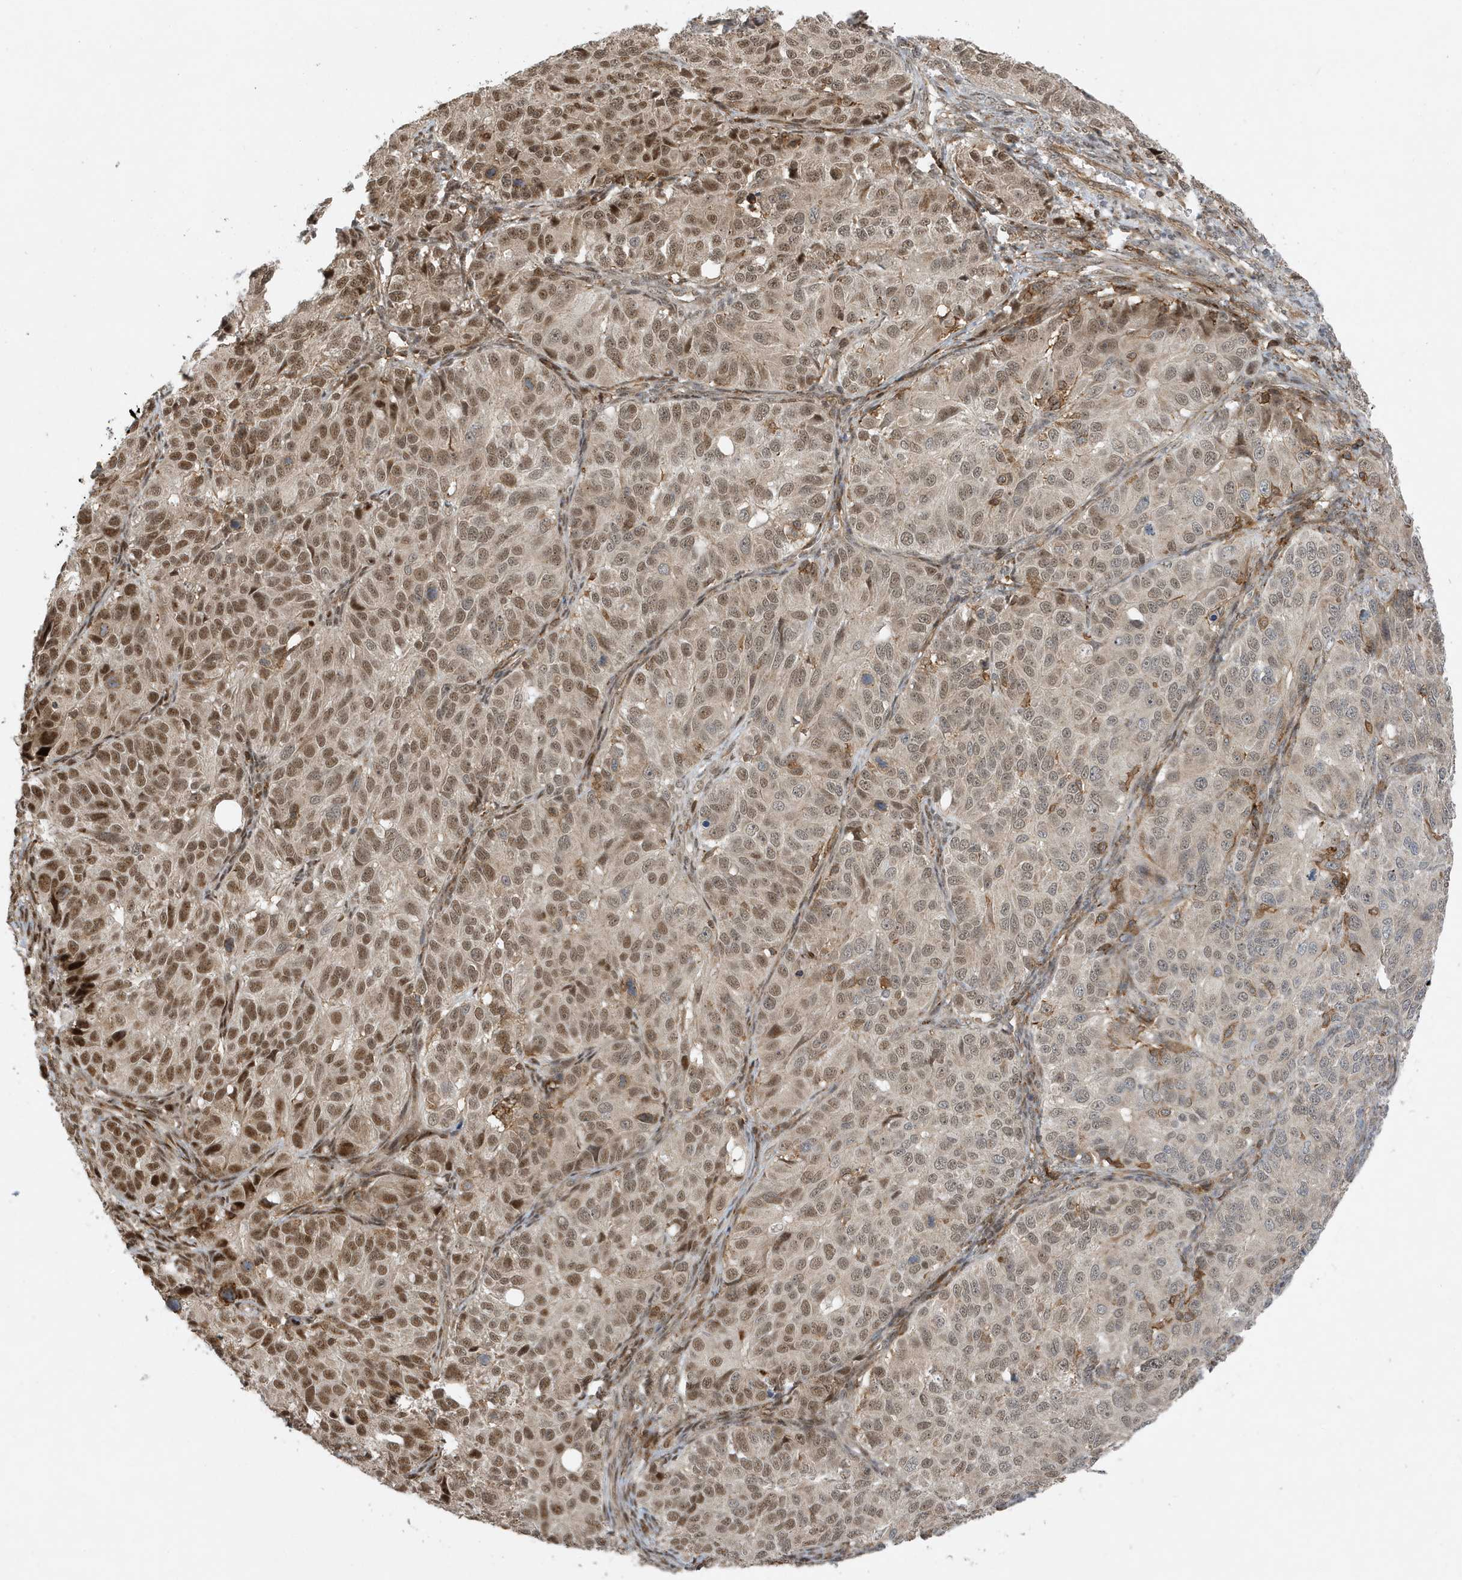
{"staining": {"intensity": "moderate", "quantity": "25%-75%", "location": "nuclear"}, "tissue": "ovarian cancer", "cell_type": "Tumor cells", "image_type": "cancer", "snomed": [{"axis": "morphology", "description": "Carcinoma, endometroid"}, {"axis": "topography", "description": "Ovary"}], "caption": "An immunohistochemistry histopathology image of tumor tissue is shown. Protein staining in brown shows moderate nuclear positivity in endometroid carcinoma (ovarian) within tumor cells. (Stains: DAB (3,3'-diaminobenzidine) in brown, nuclei in blue, Microscopy: brightfield microscopy at high magnification).", "gene": "TATDN3", "patient": {"sex": "female", "age": 51}}